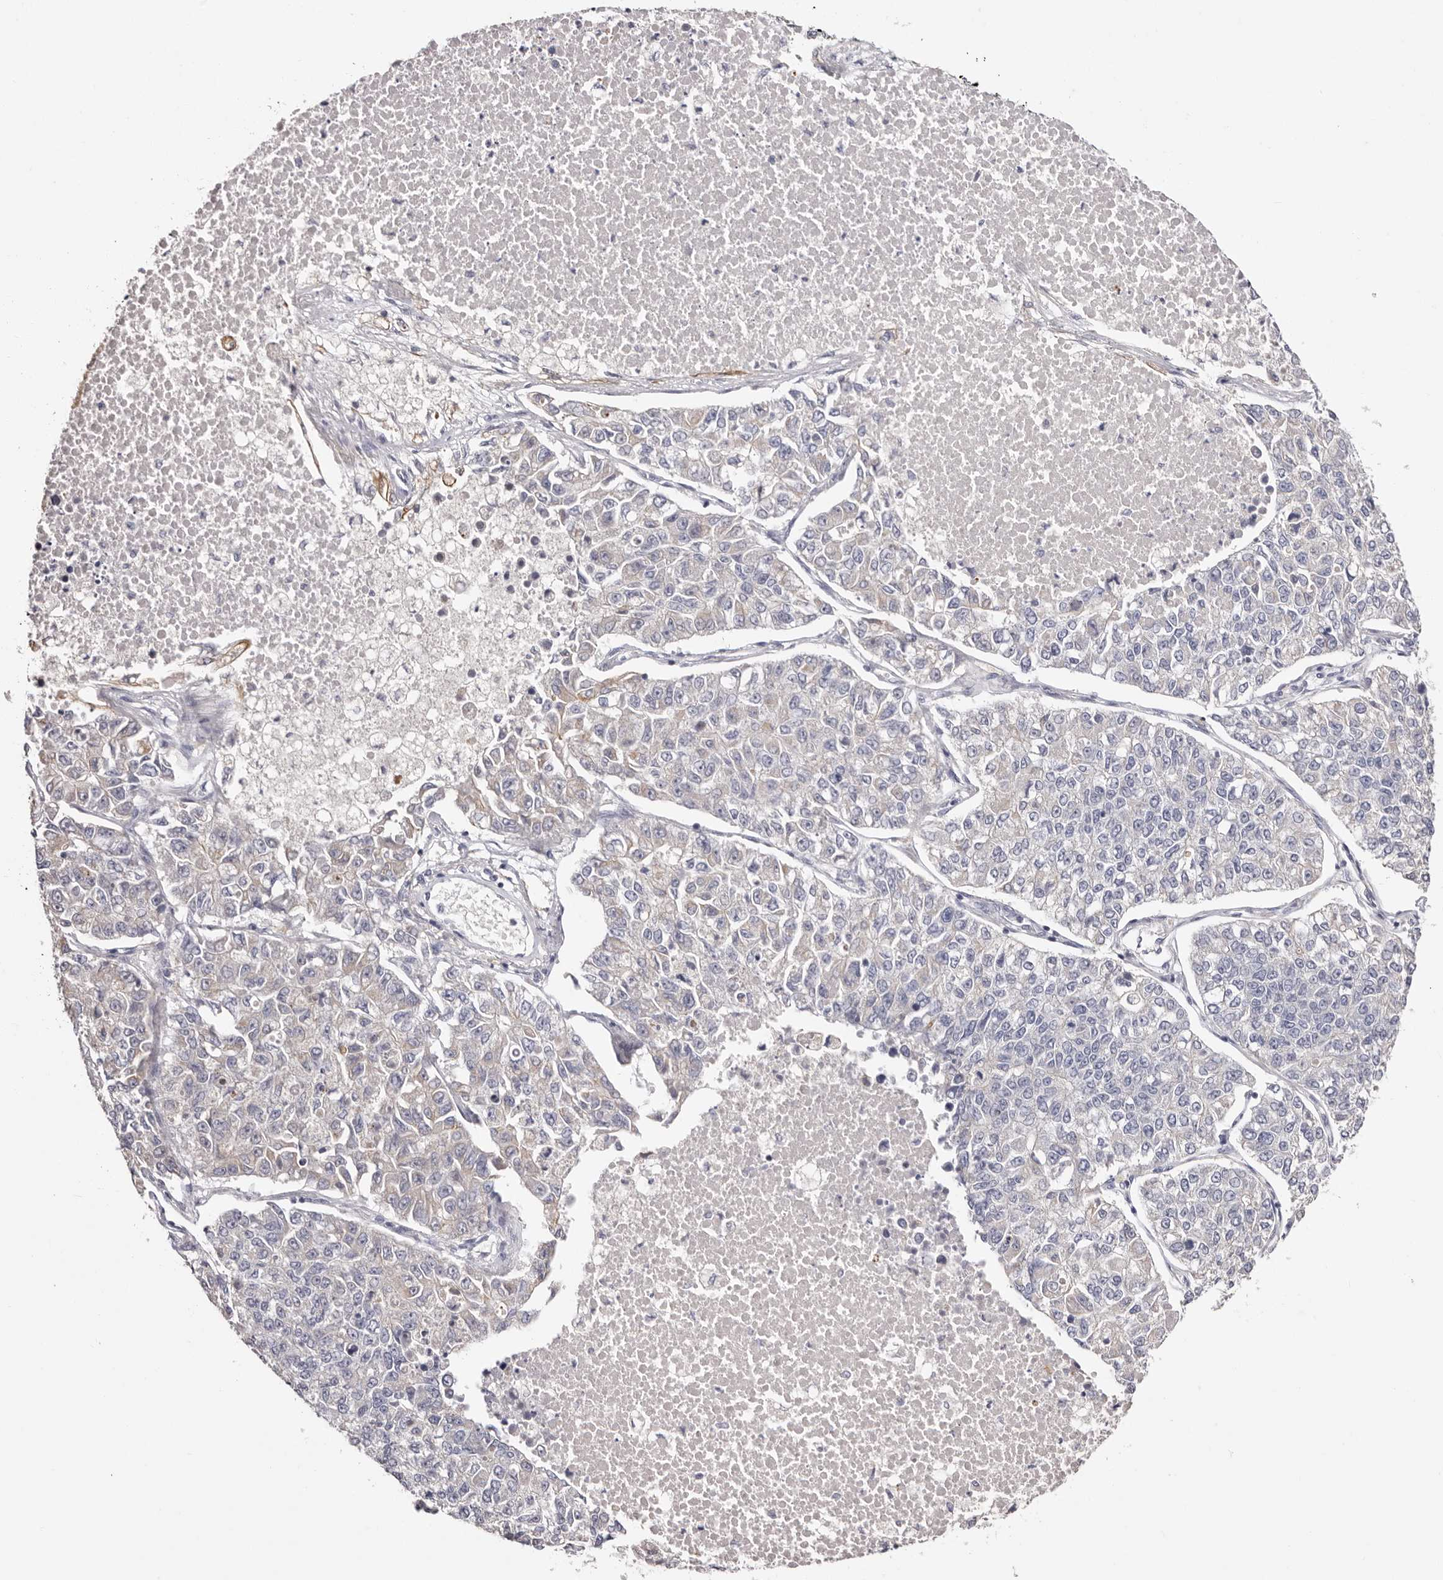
{"staining": {"intensity": "negative", "quantity": "none", "location": "none"}, "tissue": "lung cancer", "cell_type": "Tumor cells", "image_type": "cancer", "snomed": [{"axis": "morphology", "description": "Adenocarcinoma, NOS"}, {"axis": "topography", "description": "Lung"}], "caption": "Immunohistochemistry image of human lung adenocarcinoma stained for a protein (brown), which displays no staining in tumor cells.", "gene": "STK16", "patient": {"sex": "male", "age": 49}}